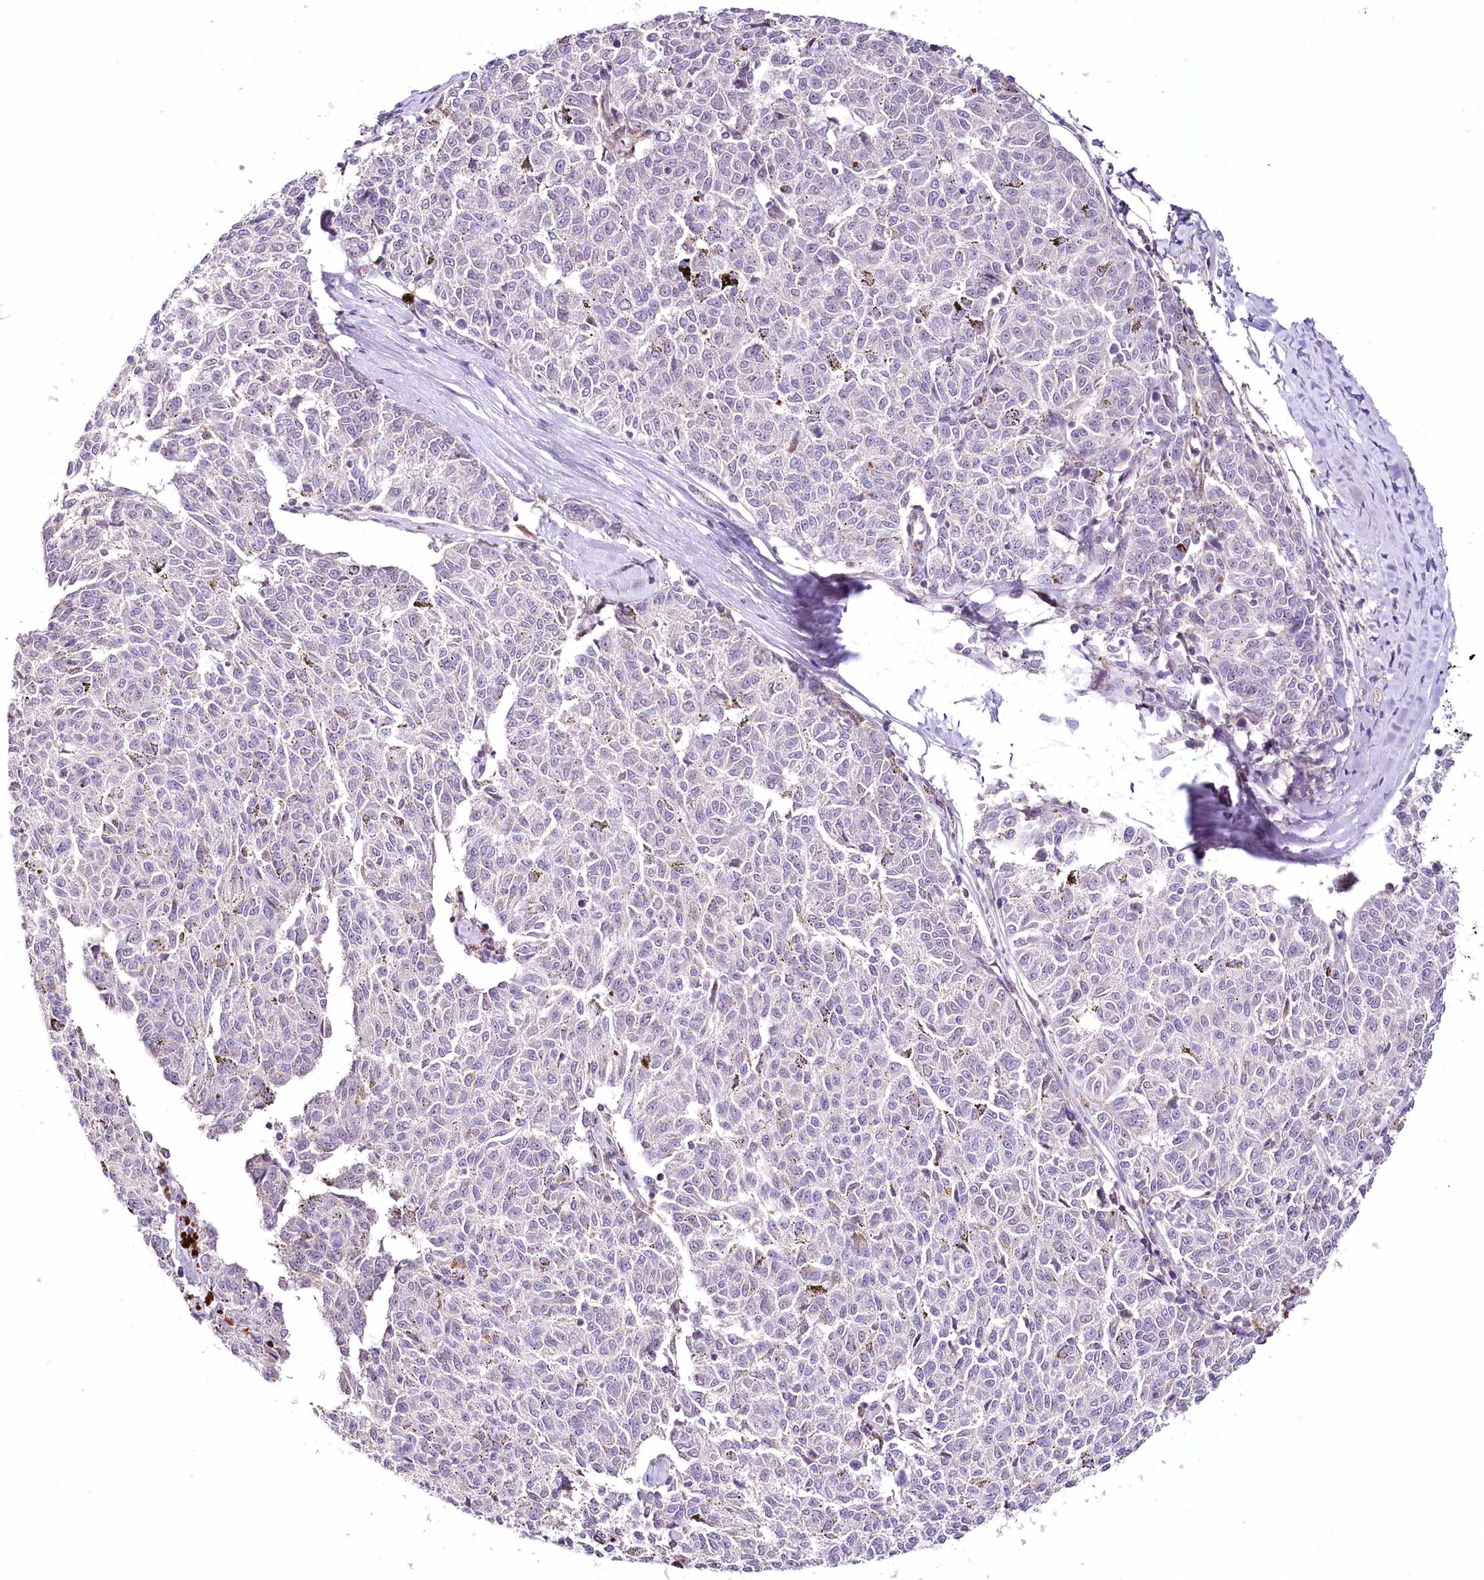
{"staining": {"intensity": "negative", "quantity": "none", "location": "none"}, "tissue": "melanoma", "cell_type": "Tumor cells", "image_type": "cancer", "snomed": [{"axis": "morphology", "description": "Malignant melanoma, NOS"}, {"axis": "topography", "description": "Skin"}], "caption": "A high-resolution micrograph shows immunohistochemistry staining of malignant melanoma, which shows no significant staining in tumor cells.", "gene": "VWA5A", "patient": {"sex": "female", "age": 72}}